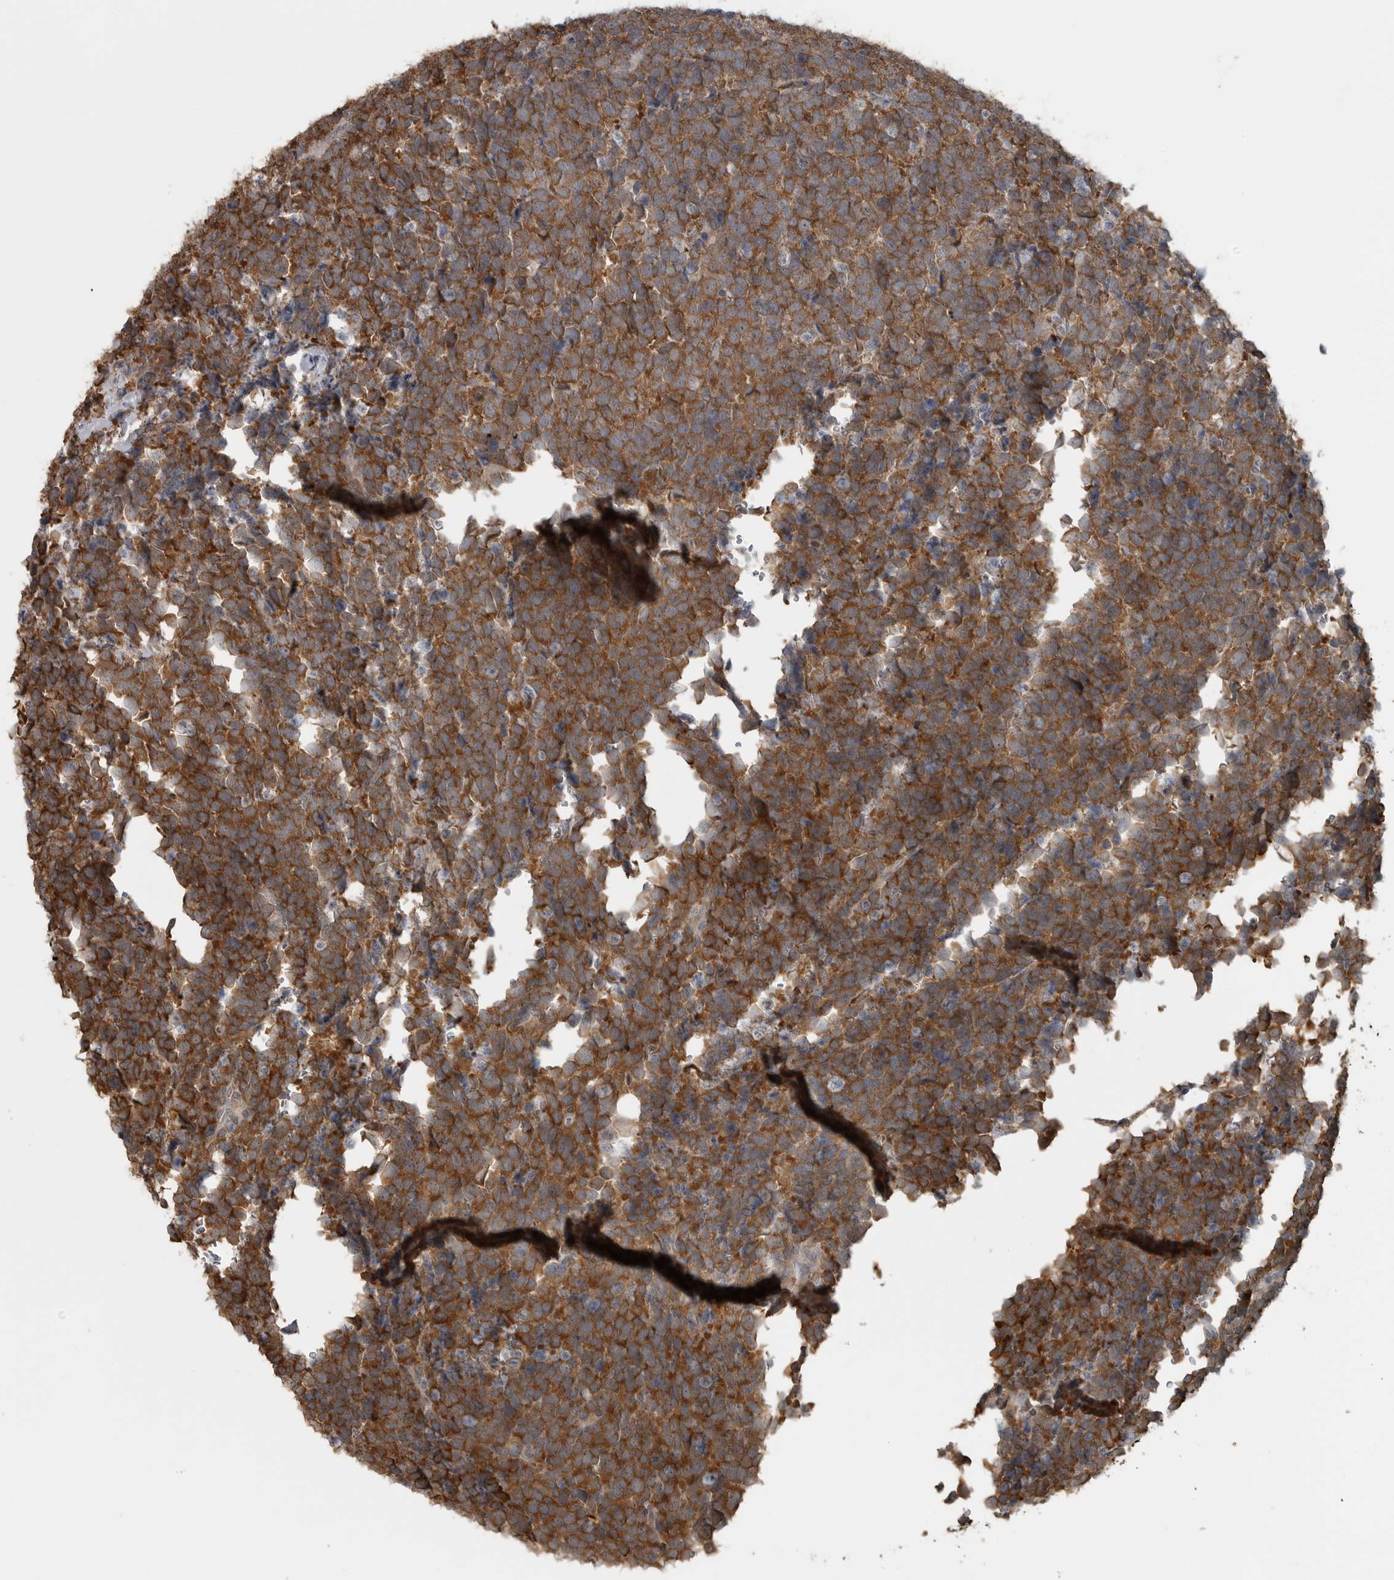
{"staining": {"intensity": "strong", "quantity": ">75%", "location": "cytoplasmic/membranous"}, "tissue": "urothelial cancer", "cell_type": "Tumor cells", "image_type": "cancer", "snomed": [{"axis": "morphology", "description": "Urothelial carcinoma, High grade"}, {"axis": "topography", "description": "Urinary bladder"}], "caption": "Urothelial cancer was stained to show a protein in brown. There is high levels of strong cytoplasmic/membranous positivity in approximately >75% of tumor cells. (IHC, brightfield microscopy, high magnification).", "gene": "LLGL1", "patient": {"sex": "female", "age": 82}}